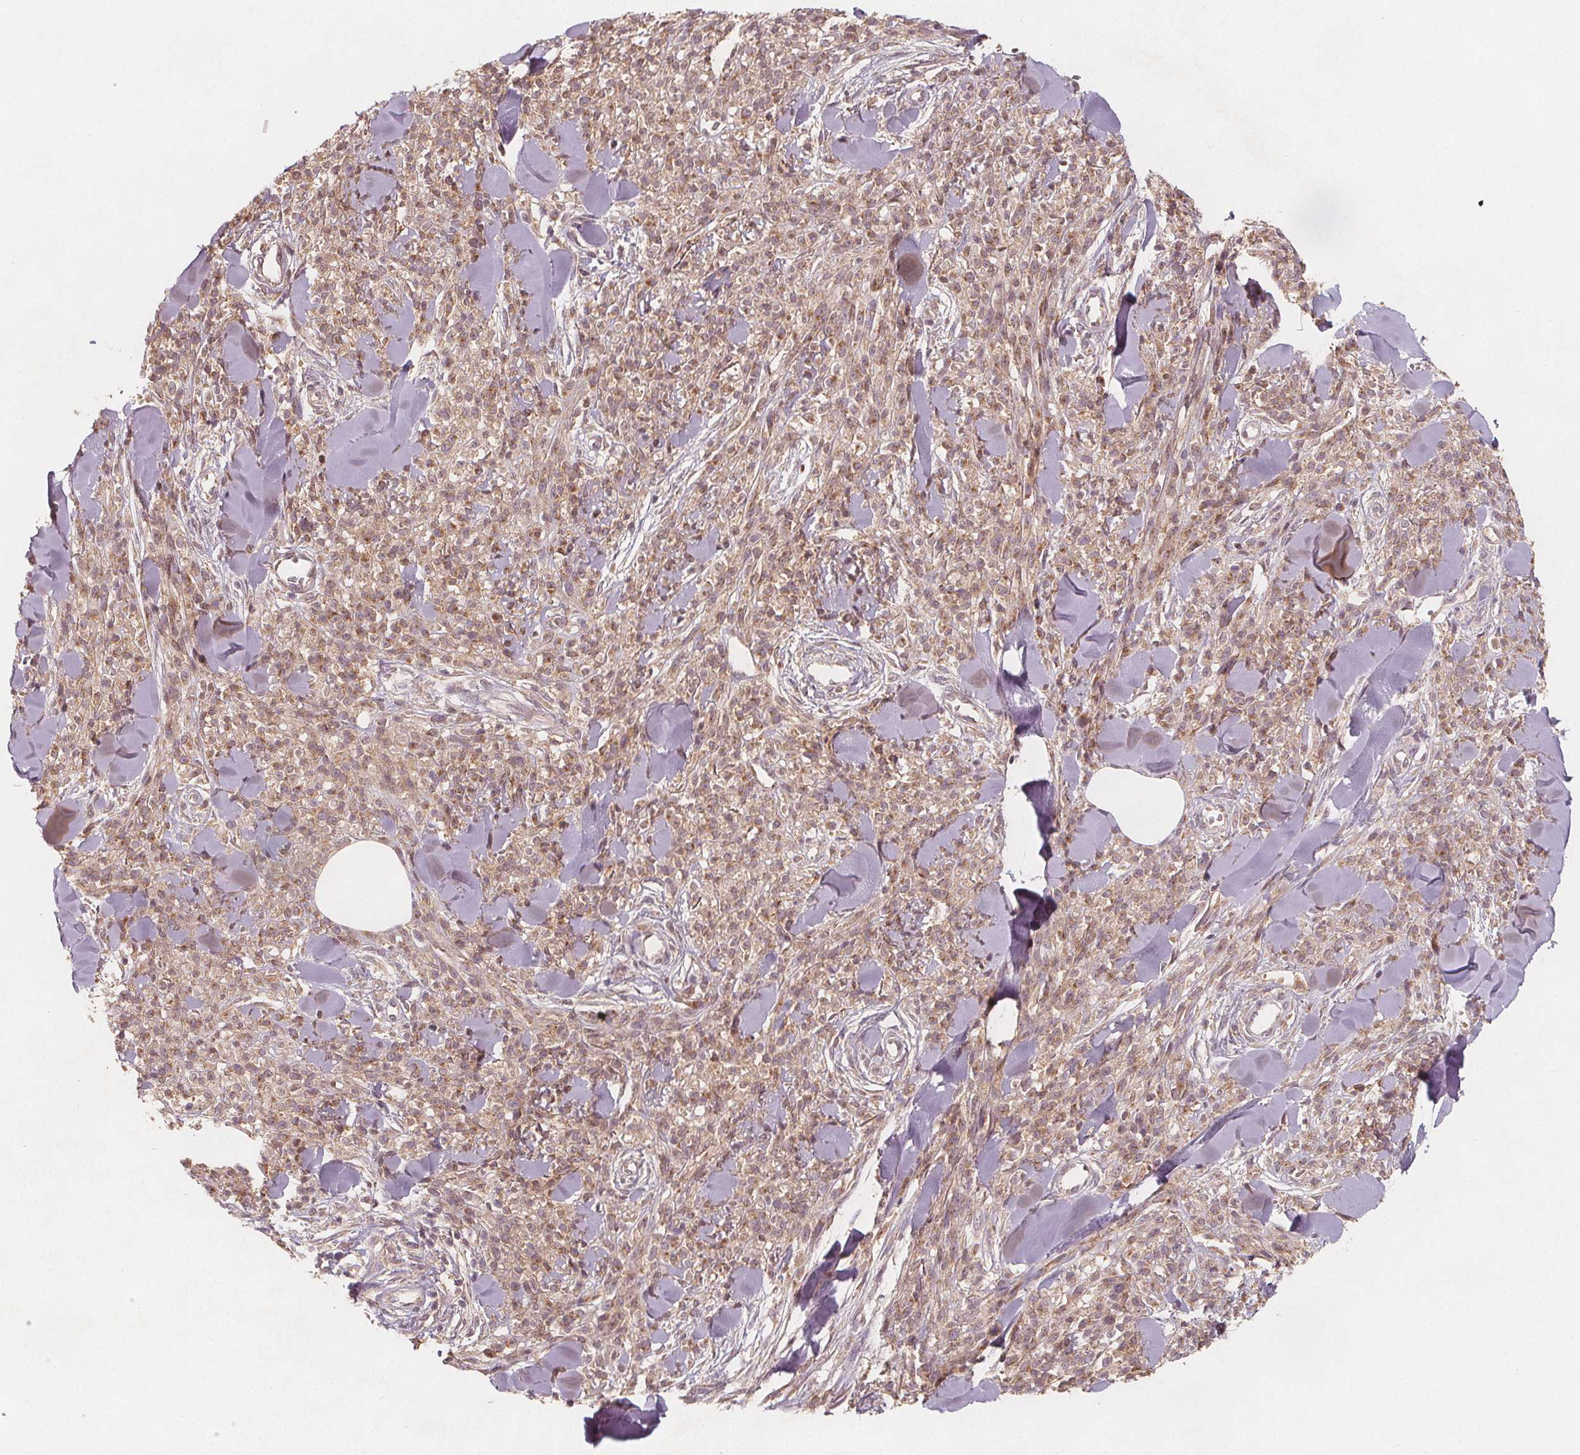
{"staining": {"intensity": "weak", "quantity": ">75%", "location": "cytoplasmic/membranous"}, "tissue": "melanoma", "cell_type": "Tumor cells", "image_type": "cancer", "snomed": [{"axis": "morphology", "description": "Malignant melanoma, NOS"}, {"axis": "topography", "description": "Skin"}, {"axis": "topography", "description": "Skin of trunk"}], "caption": "Immunohistochemistry (IHC) staining of malignant melanoma, which exhibits low levels of weak cytoplasmic/membranous positivity in approximately >75% of tumor cells indicating weak cytoplasmic/membranous protein staining. The staining was performed using DAB (brown) for protein detection and nuclei were counterstained in hematoxylin (blue).", "gene": "NCSTN", "patient": {"sex": "male", "age": 74}}